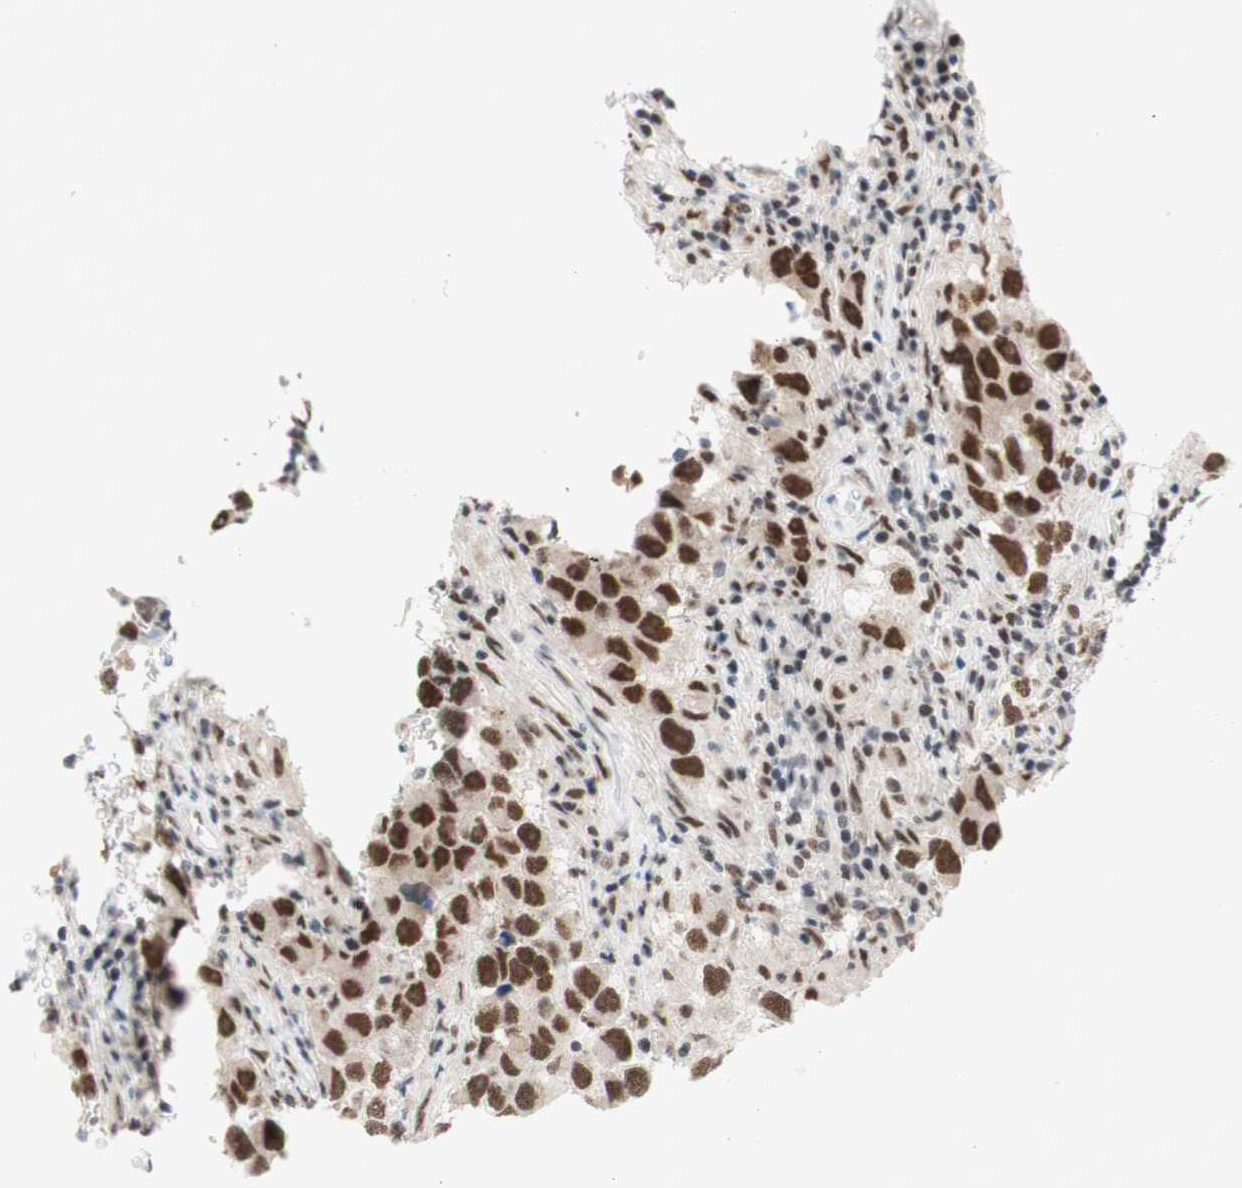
{"staining": {"intensity": "strong", "quantity": ">75%", "location": "nuclear"}, "tissue": "testis cancer", "cell_type": "Tumor cells", "image_type": "cancer", "snomed": [{"axis": "morphology", "description": "Carcinoma, Embryonal, NOS"}, {"axis": "topography", "description": "Testis"}], "caption": "Testis cancer (embryonal carcinoma) was stained to show a protein in brown. There is high levels of strong nuclear positivity in about >75% of tumor cells. Using DAB (brown) and hematoxylin (blue) stains, captured at high magnification using brightfield microscopy.", "gene": "PRPF19", "patient": {"sex": "male", "age": 21}}